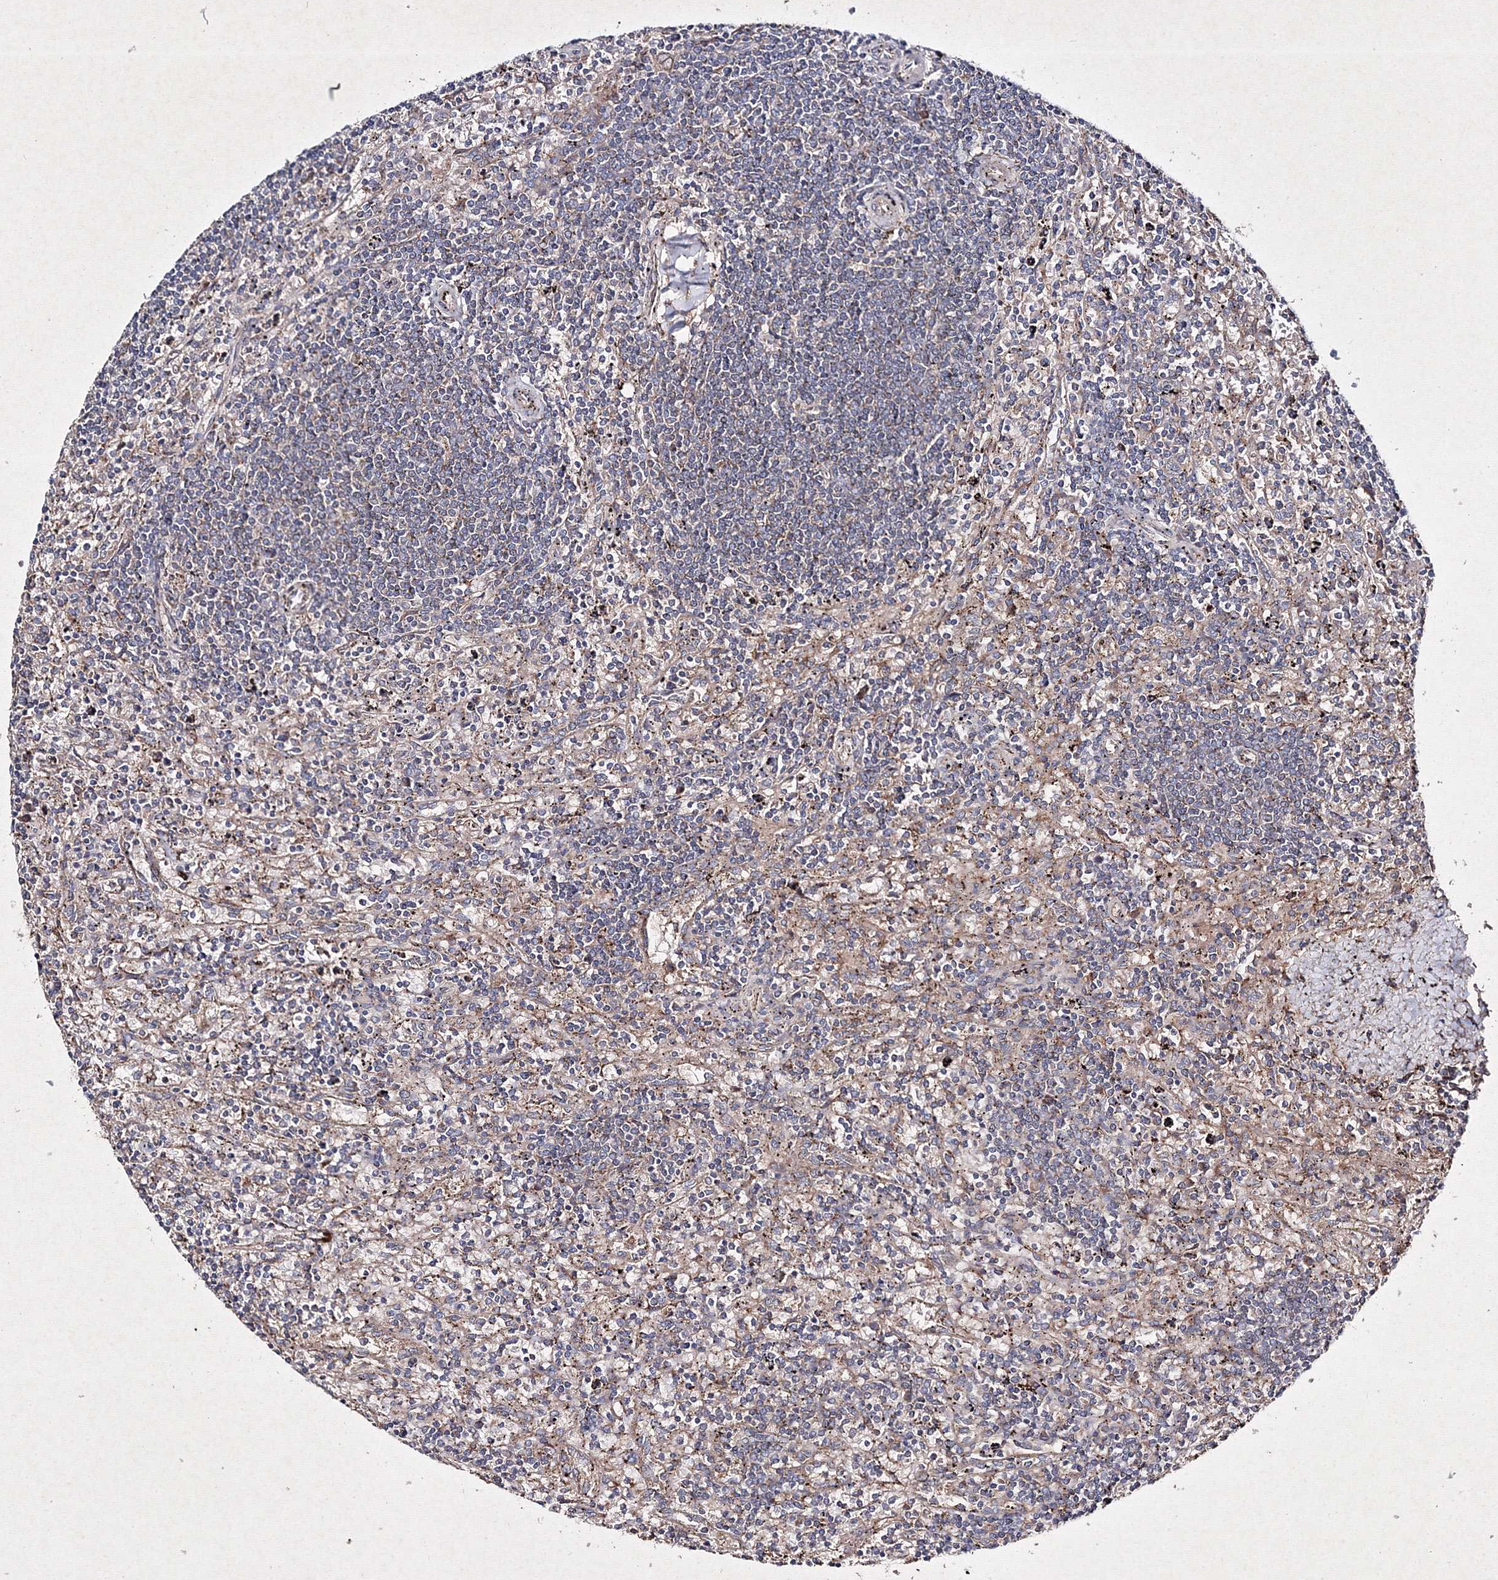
{"staining": {"intensity": "negative", "quantity": "none", "location": "none"}, "tissue": "lymphoma", "cell_type": "Tumor cells", "image_type": "cancer", "snomed": [{"axis": "morphology", "description": "Malignant lymphoma, non-Hodgkin's type, Low grade"}, {"axis": "topography", "description": "Spleen"}], "caption": "High magnification brightfield microscopy of lymphoma stained with DAB (brown) and counterstained with hematoxylin (blue): tumor cells show no significant expression.", "gene": "GFM1", "patient": {"sex": "male", "age": 76}}